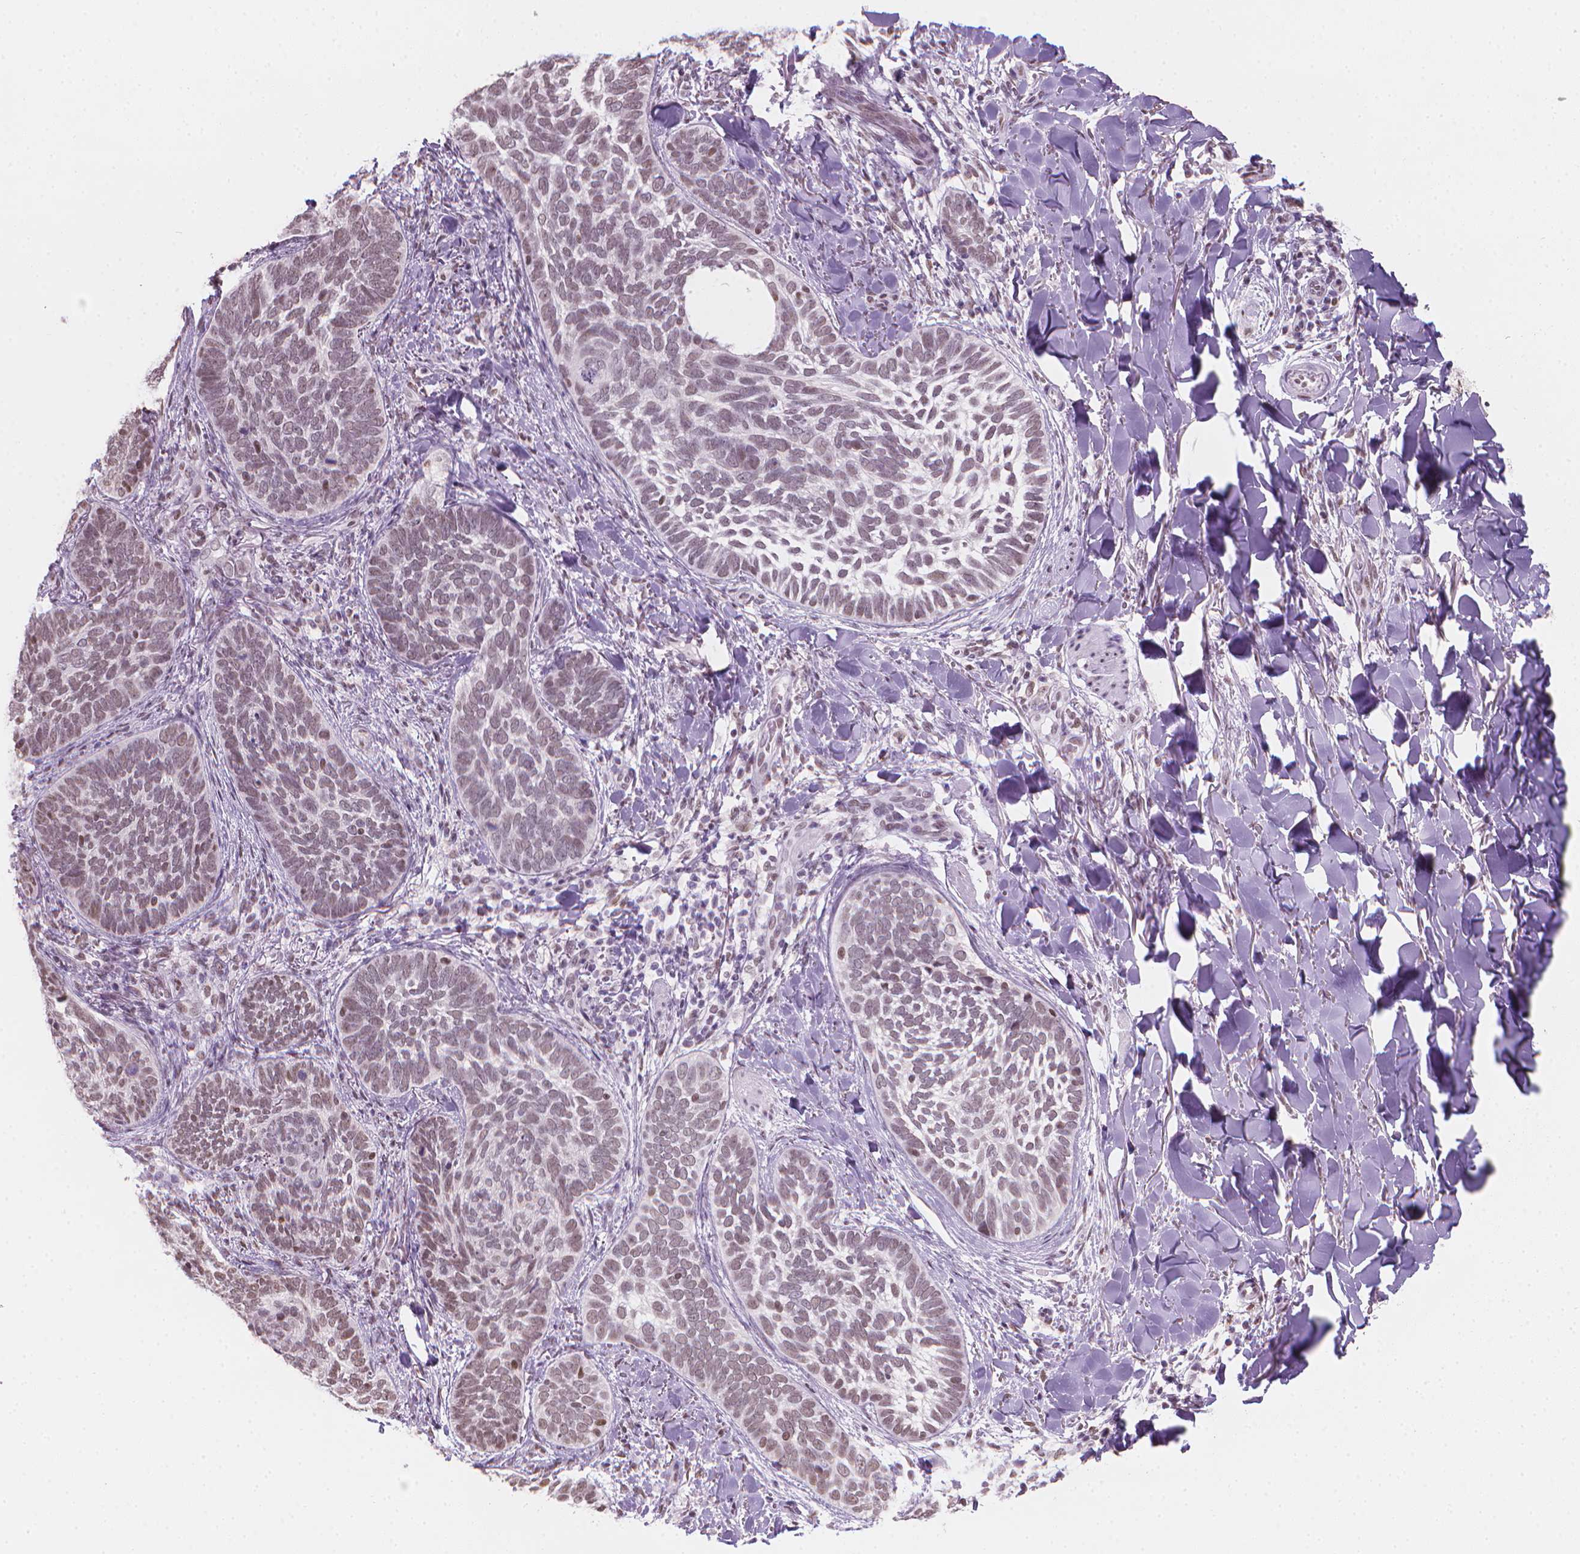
{"staining": {"intensity": "weak", "quantity": ">75%", "location": "nuclear"}, "tissue": "skin cancer", "cell_type": "Tumor cells", "image_type": "cancer", "snomed": [{"axis": "morphology", "description": "Normal tissue, NOS"}, {"axis": "morphology", "description": "Basal cell carcinoma"}, {"axis": "topography", "description": "Skin"}], "caption": "Immunohistochemistry (IHC) (DAB) staining of human basal cell carcinoma (skin) reveals weak nuclear protein staining in about >75% of tumor cells. Nuclei are stained in blue.", "gene": "PIAS2", "patient": {"sex": "male", "age": 46}}